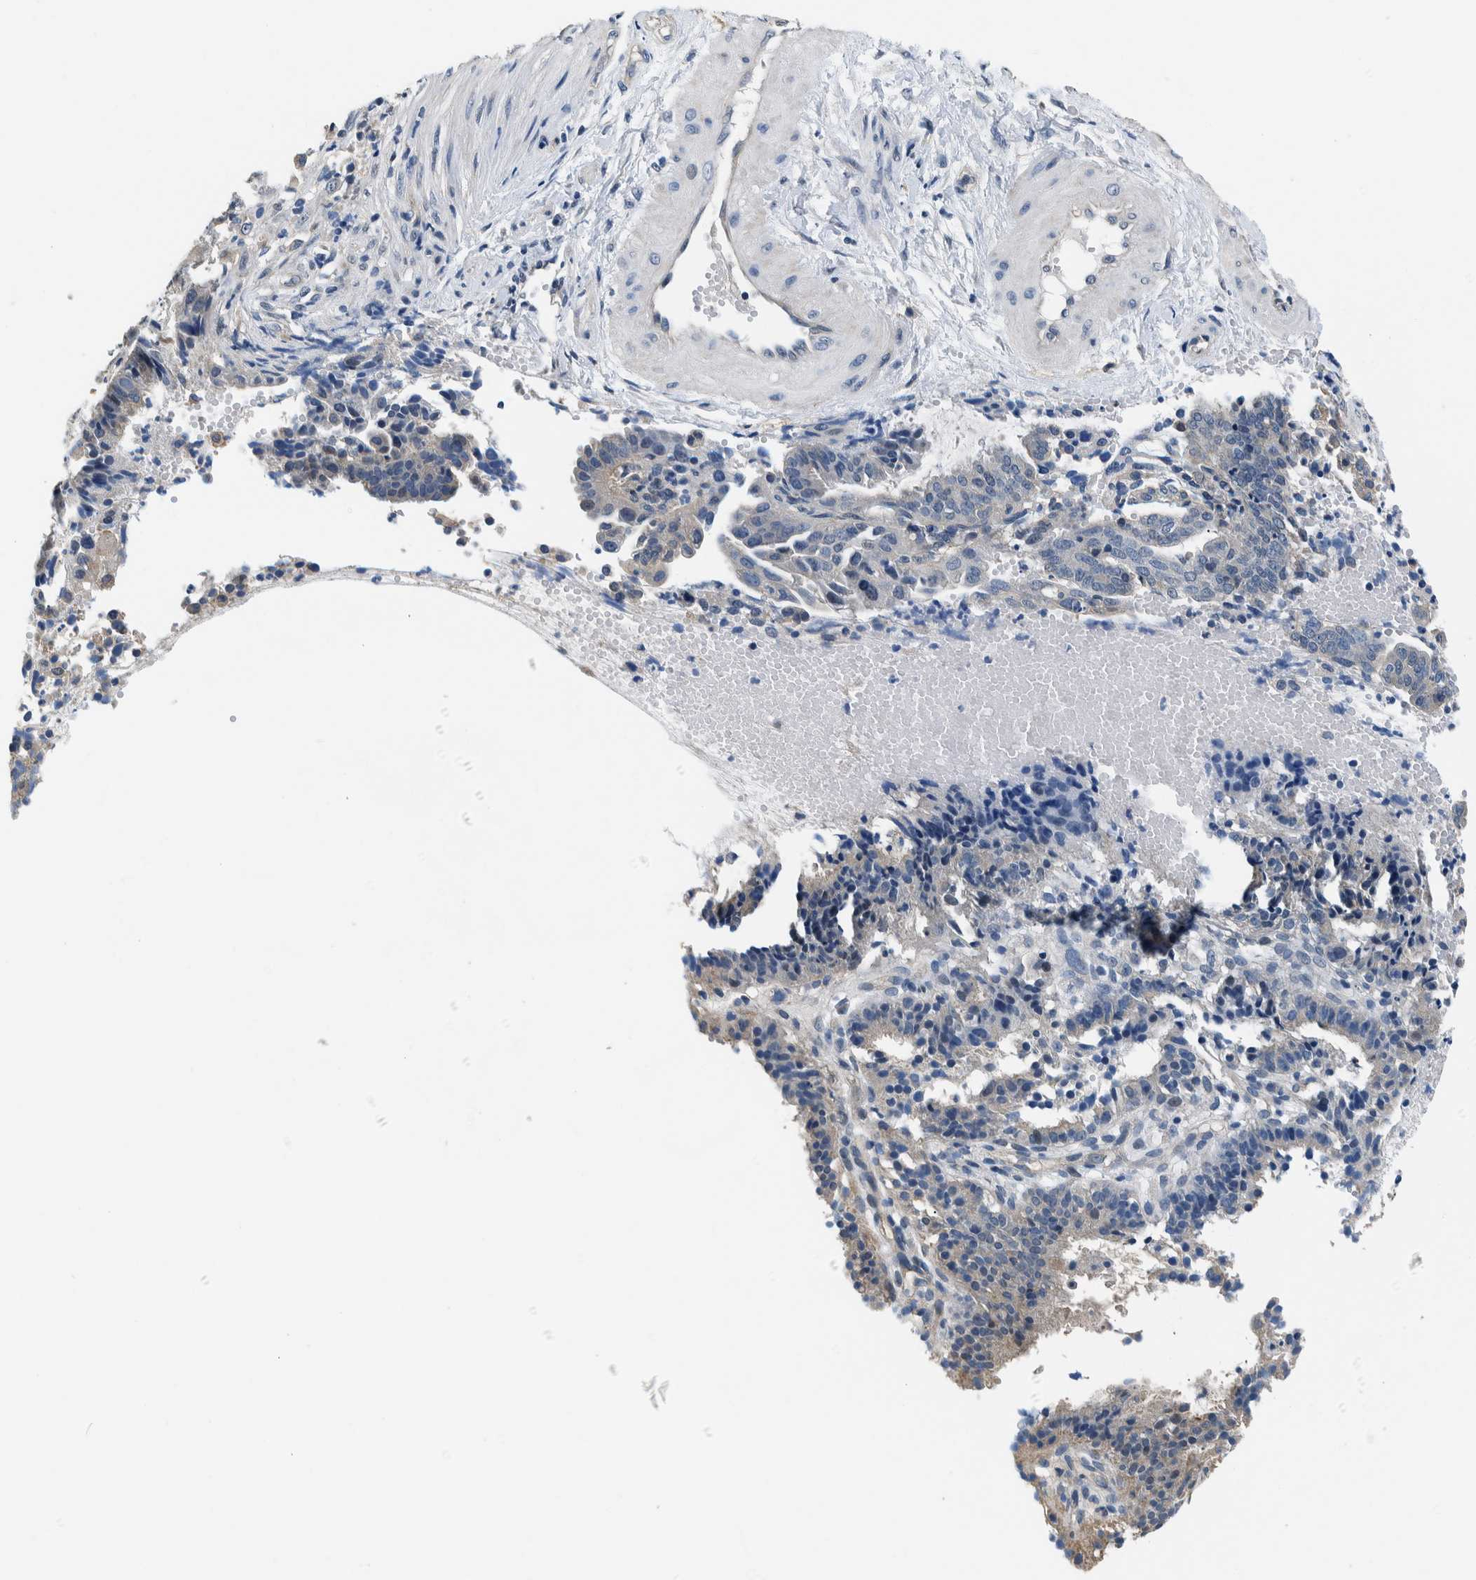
{"staining": {"intensity": "negative", "quantity": "none", "location": "none"}, "tissue": "endometrial cancer", "cell_type": "Tumor cells", "image_type": "cancer", "snomed": [{"axis": "morphology", "description": "Adenocarcinoma, NOS"}, {"axis": "topography", "description": "Endometrium"}], "caption": "High magnification brightfield microscopy of endometrial adenocarcinoma stained with DAB (brown) and counterstained with hematoxylin (blue): tumor cells show no significant expression.", "gene": "NIBAN2", "patient": {"sex": "female", "age": 51}}